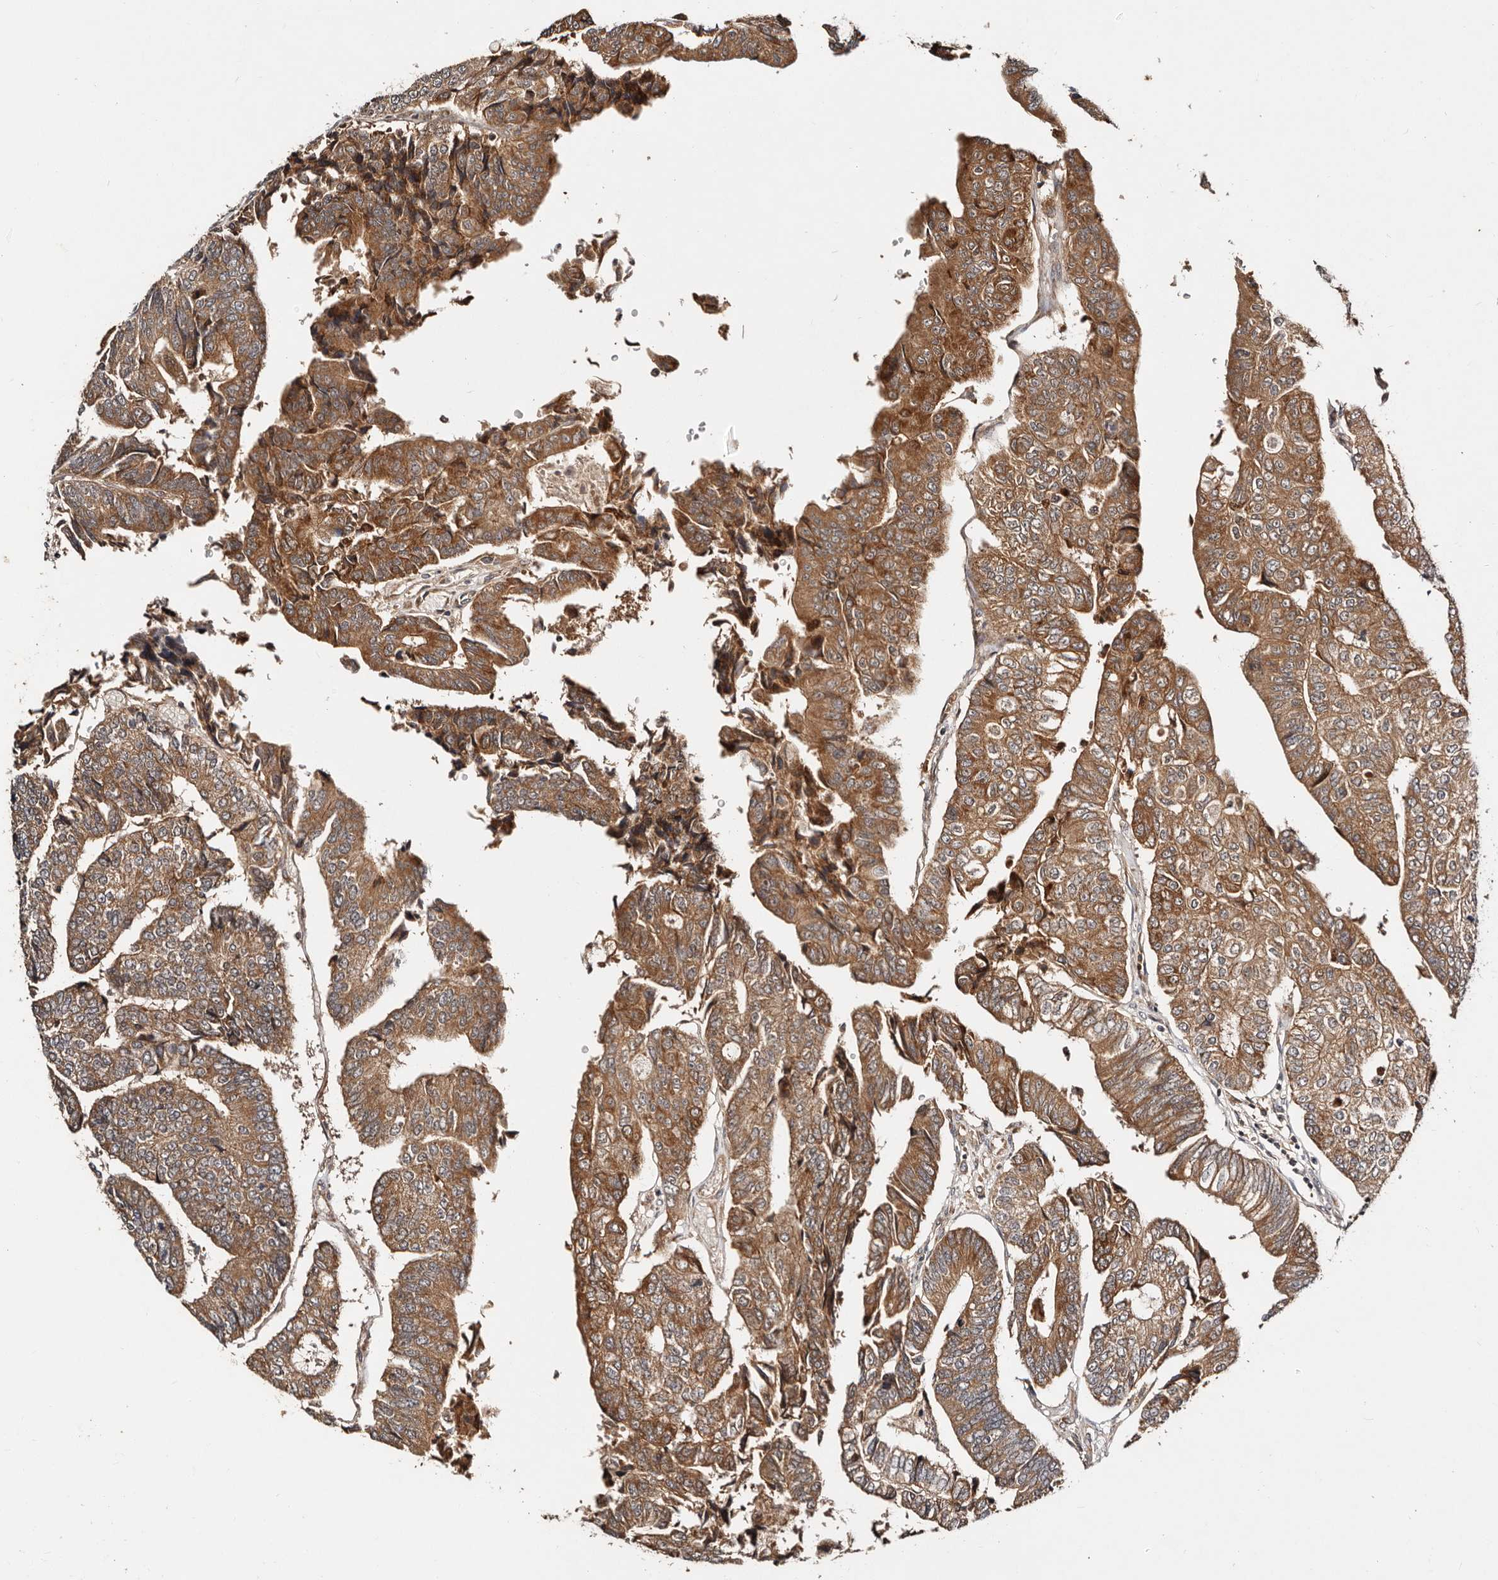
{"staining": {"intensity": "moderate", "quantity": ">75%", "location": "cytoplasmic/membranous"}, "tissue": "colorectal cancer", "cell_type": "Tumor cells", "image_type": "cancer", "snomed": [{"axis": "morphology", "description": "Adenocarcinoma, NOS"}, {"axis": "topography", "description": "Colon"}], "caption": "A brown stain labels moderate cytoplasmic/membranous staining of a protein in human adenocarcinoma (colorectal) tumor cells.", "gene": "DENND11", "patient": {"sex": "female", "age": 67}}